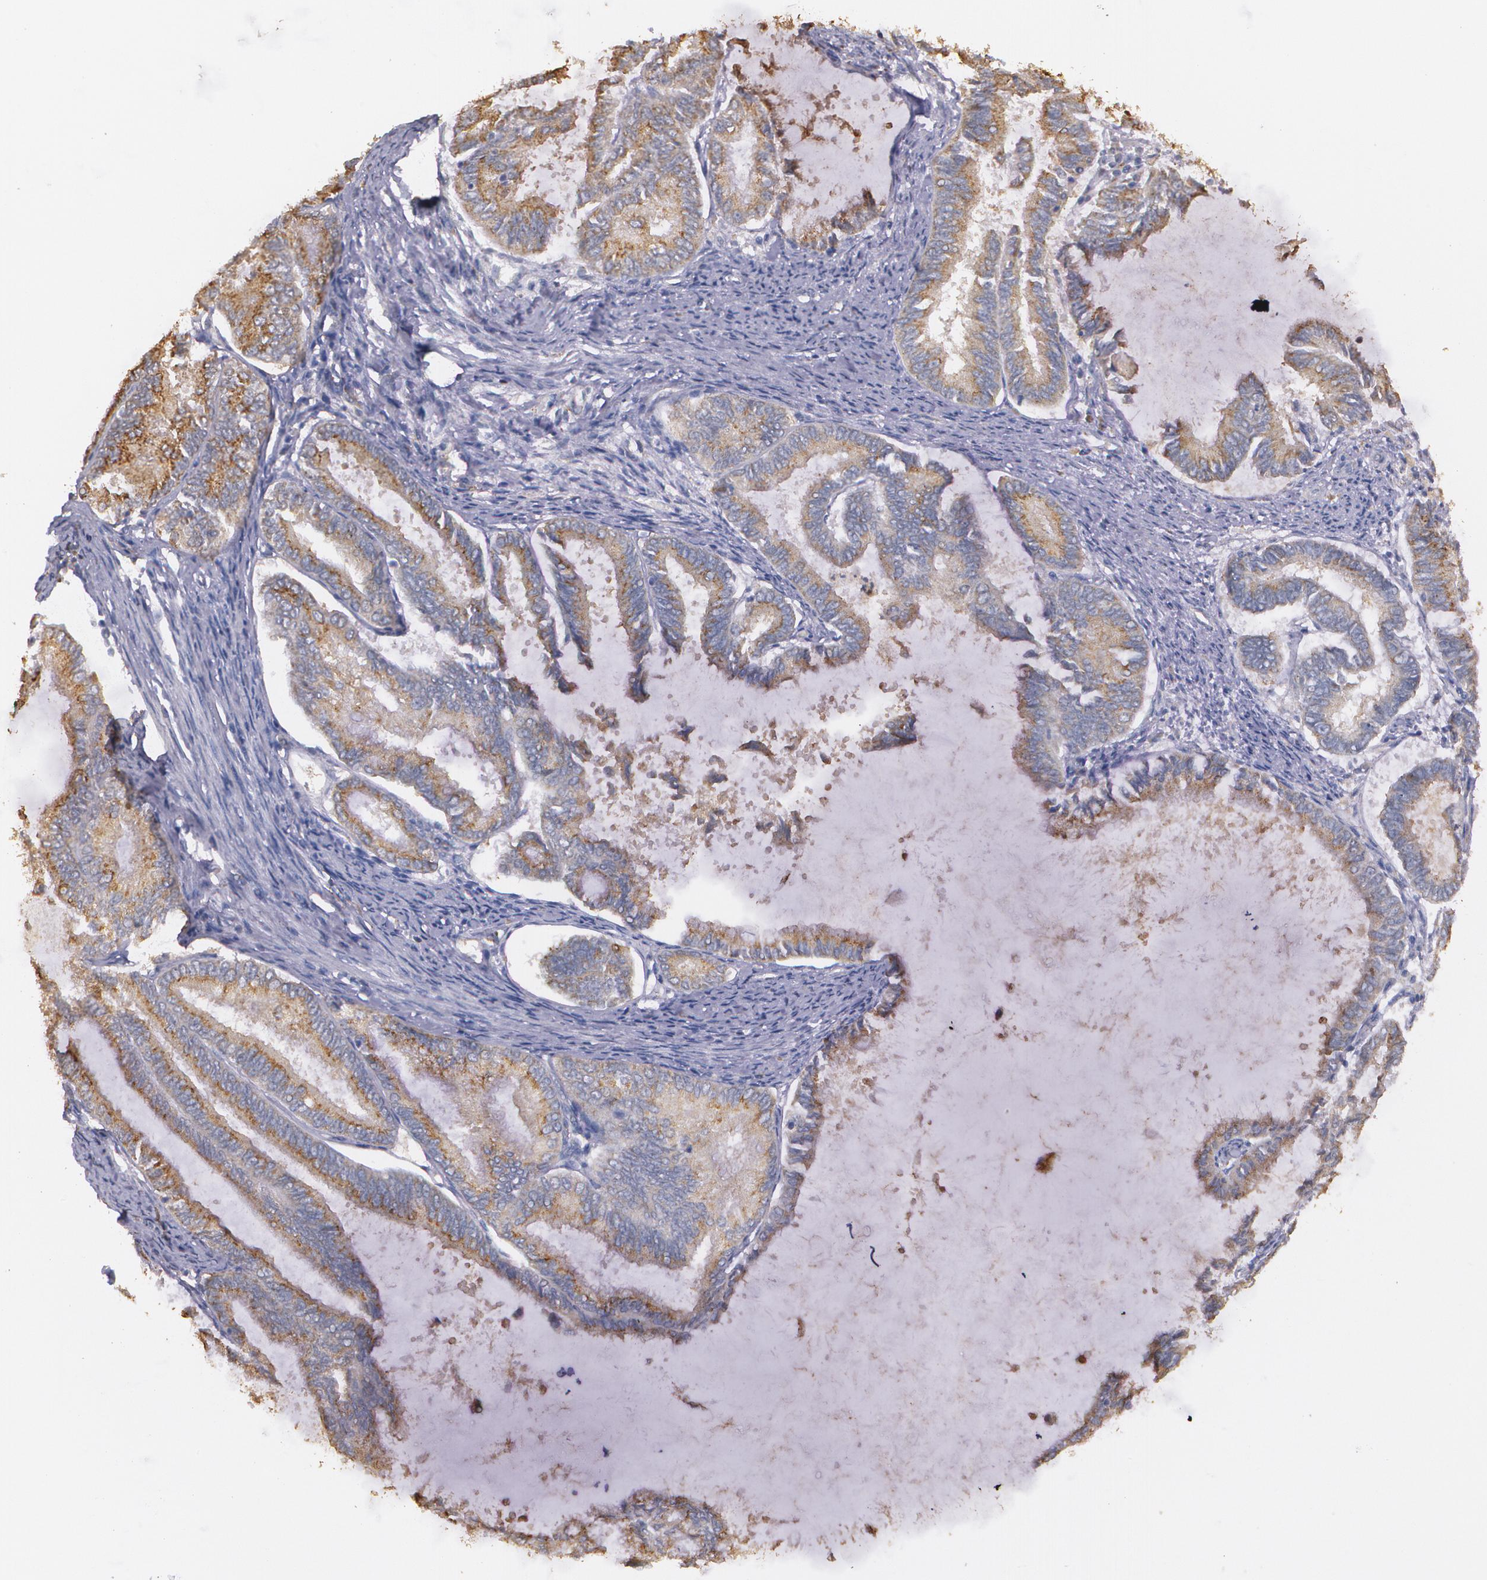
{"staining": {"intensity": "moderate", "quantity": ">75%", "location": "cytoplasmic/membranous"}, "tissue": "endometrial cancer", "cell_type": "Tumor cells", "image_type": "cancer", "snomed": [{"axis": "morphology", "description": "Adenocarcinoma, NOS"}, {"axis": "topography", "description": "Endometrium"}], "caption": "Immunohistochemical staining of human endometrial adenocarcinoma displays medium levels of moderate cytoplasmic/membranous staining in about >75% of tumor cells. The staining was performed using DAB, with brown indicating positive protein expression. Nuclei are stained blue with hematoxylin.", "gene": "ATF3", "patient": {"sex": "female", "age": 86}}